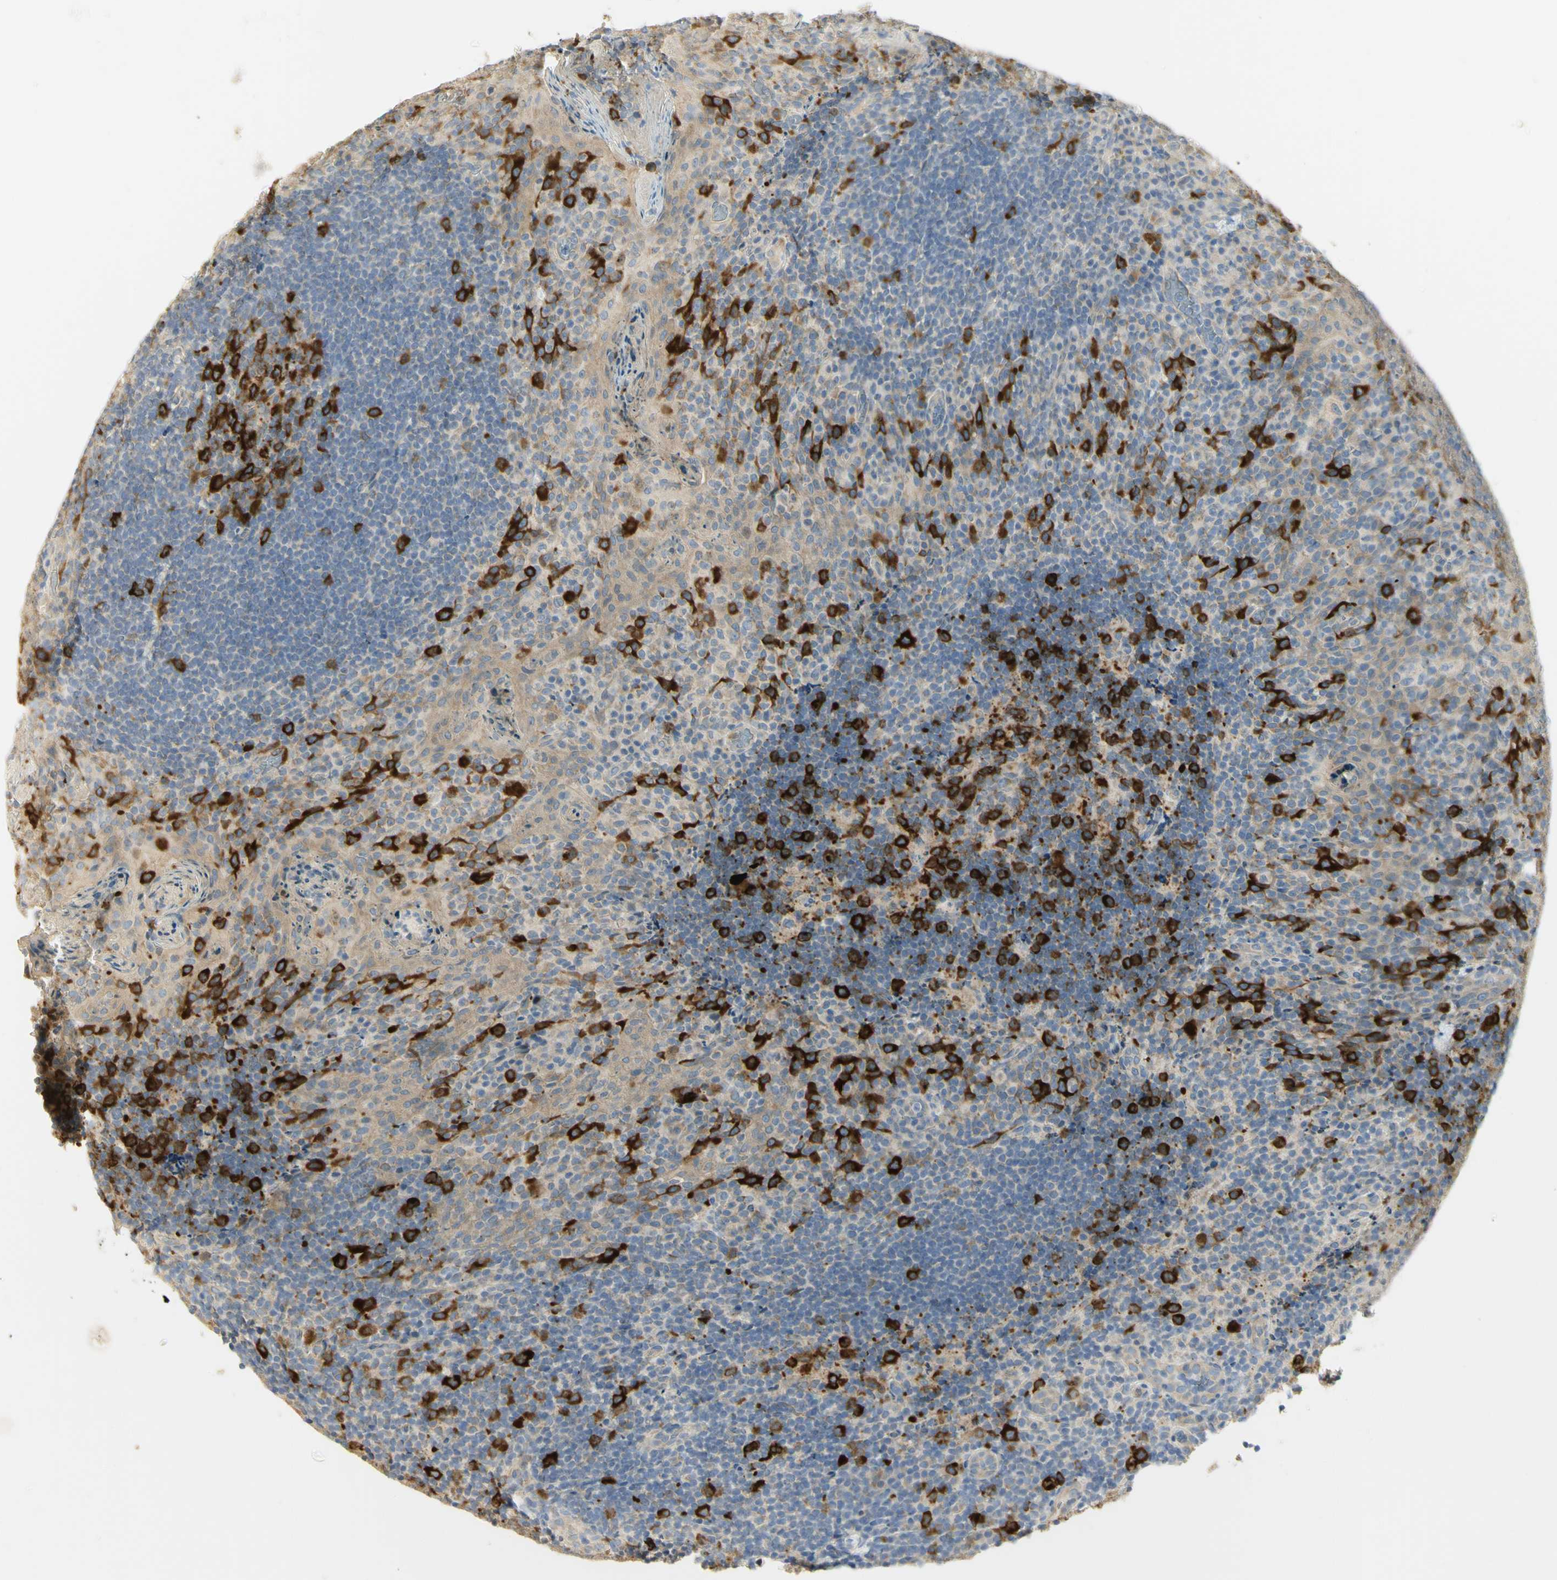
{"staining": {"intensity": "strong", "quantity": "25%-75%", "location": "cytoplasmic/membranous"}, "tissue": "tonsil", "cell_type": "Germinal center cells", "image_type": "normal", "snomed": [{"axis": "morphology", "description": "Normal tissue, NOS"}, {"axis": "topography", "description": "Tonsil"}], "caption": "A high-resolution histopathology image shows immunohistochemistry staining of unremarkable tonsil, which shows strong cytoplasmic/membranous expression in about 25%-75% of germinal center cells.", "gene": "KIF11", "patient": {"sex": "male", "age": 17}}